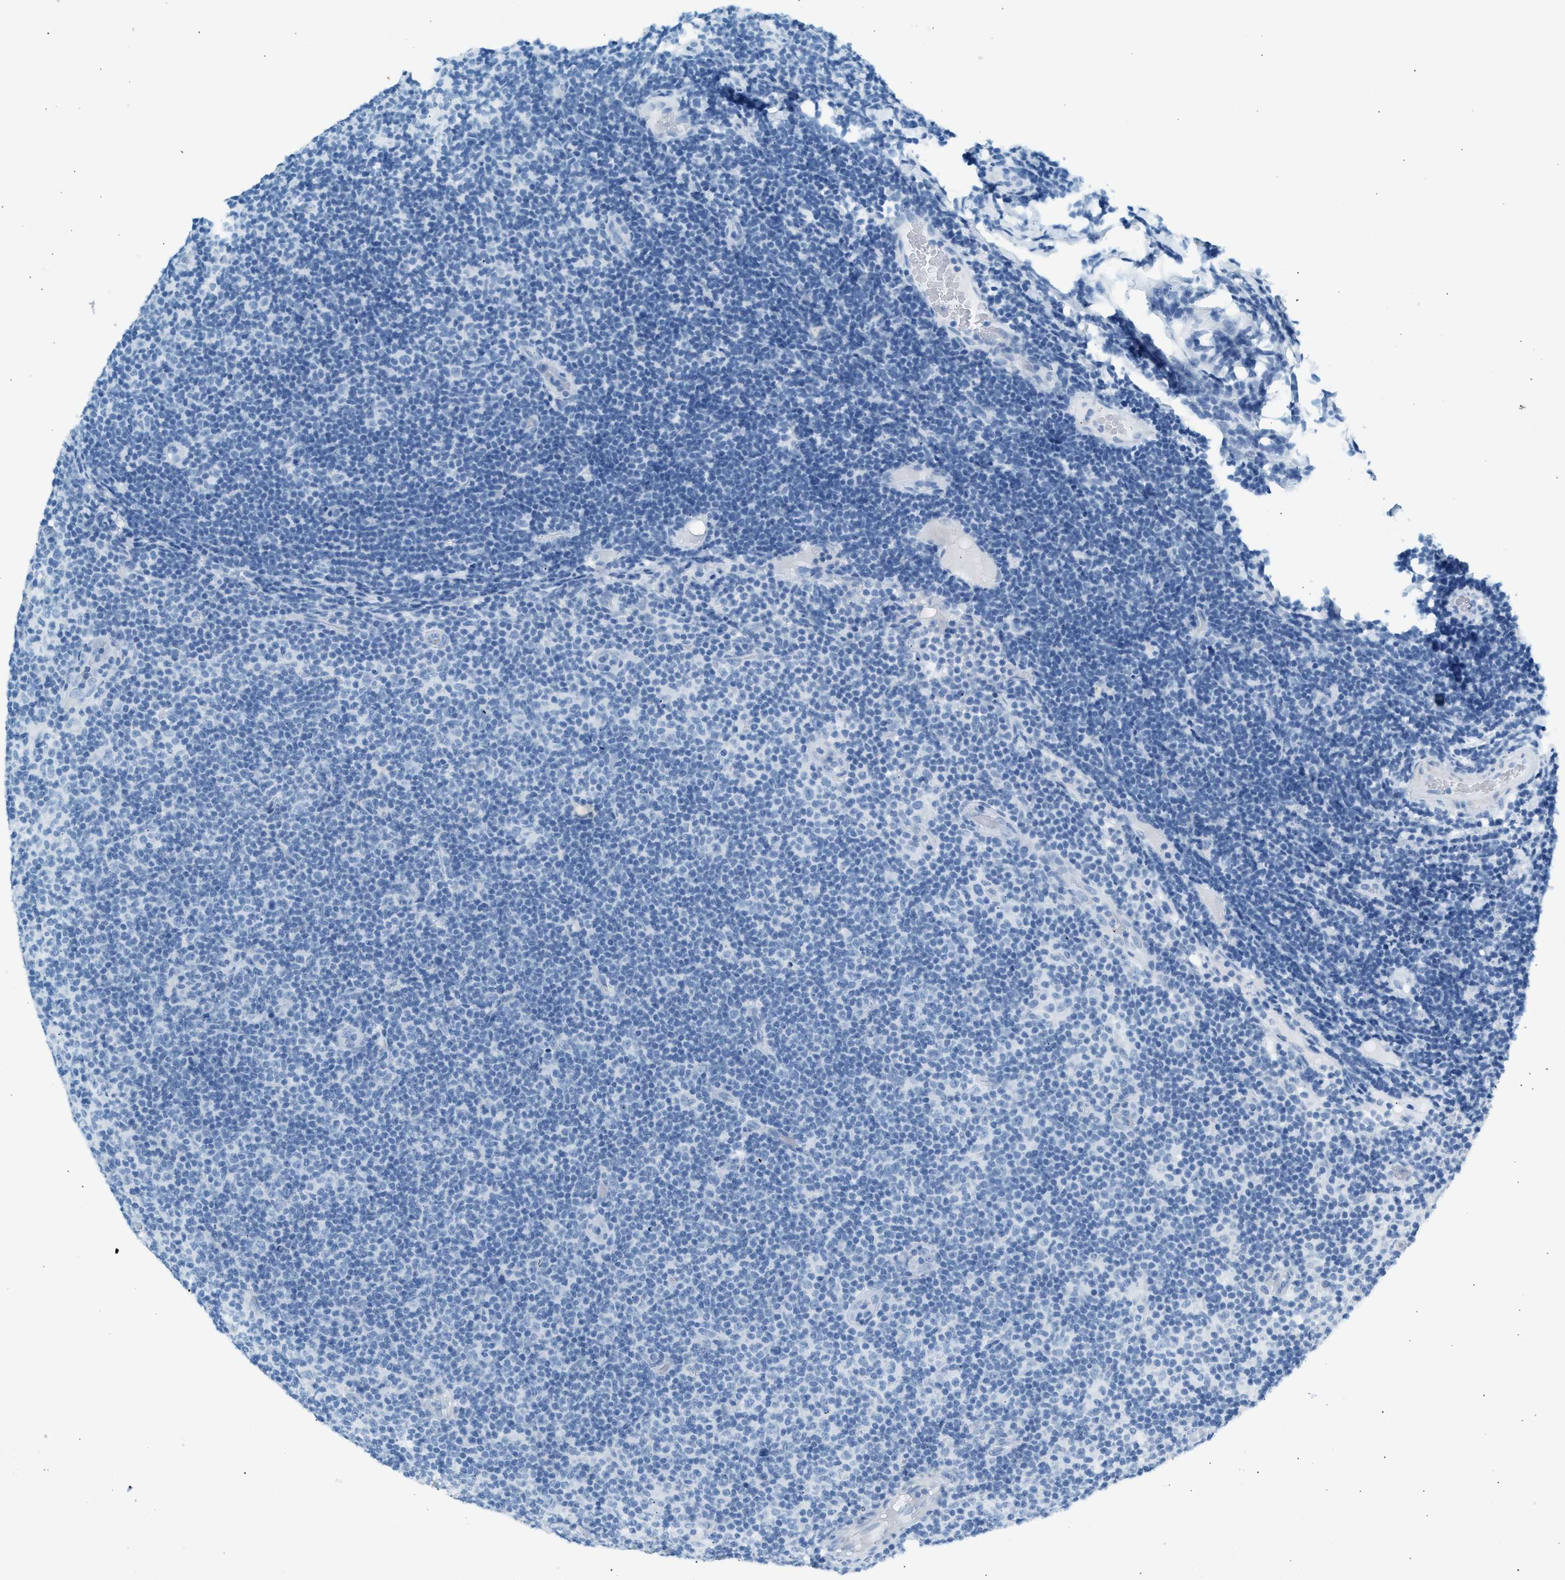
{"staining": {"intensity": "negative", "quantity": "none", "location": "none"}, "tissue": "lymphoma", "cell_type": "Tumor cells", "image_type": "cancer", "snomed": [{"axis": "morphology", "description": "Malignant lymphoma, non-Hodgkin's type, Low grade"}, {"axis": "topography", "description": "Lymph node"}], "caption": "Histopathology image shows no significant protein expression in tumor cells of lymphoma.", "gene": "HHATL", "patient": {"sex": "male", "age": 83}}